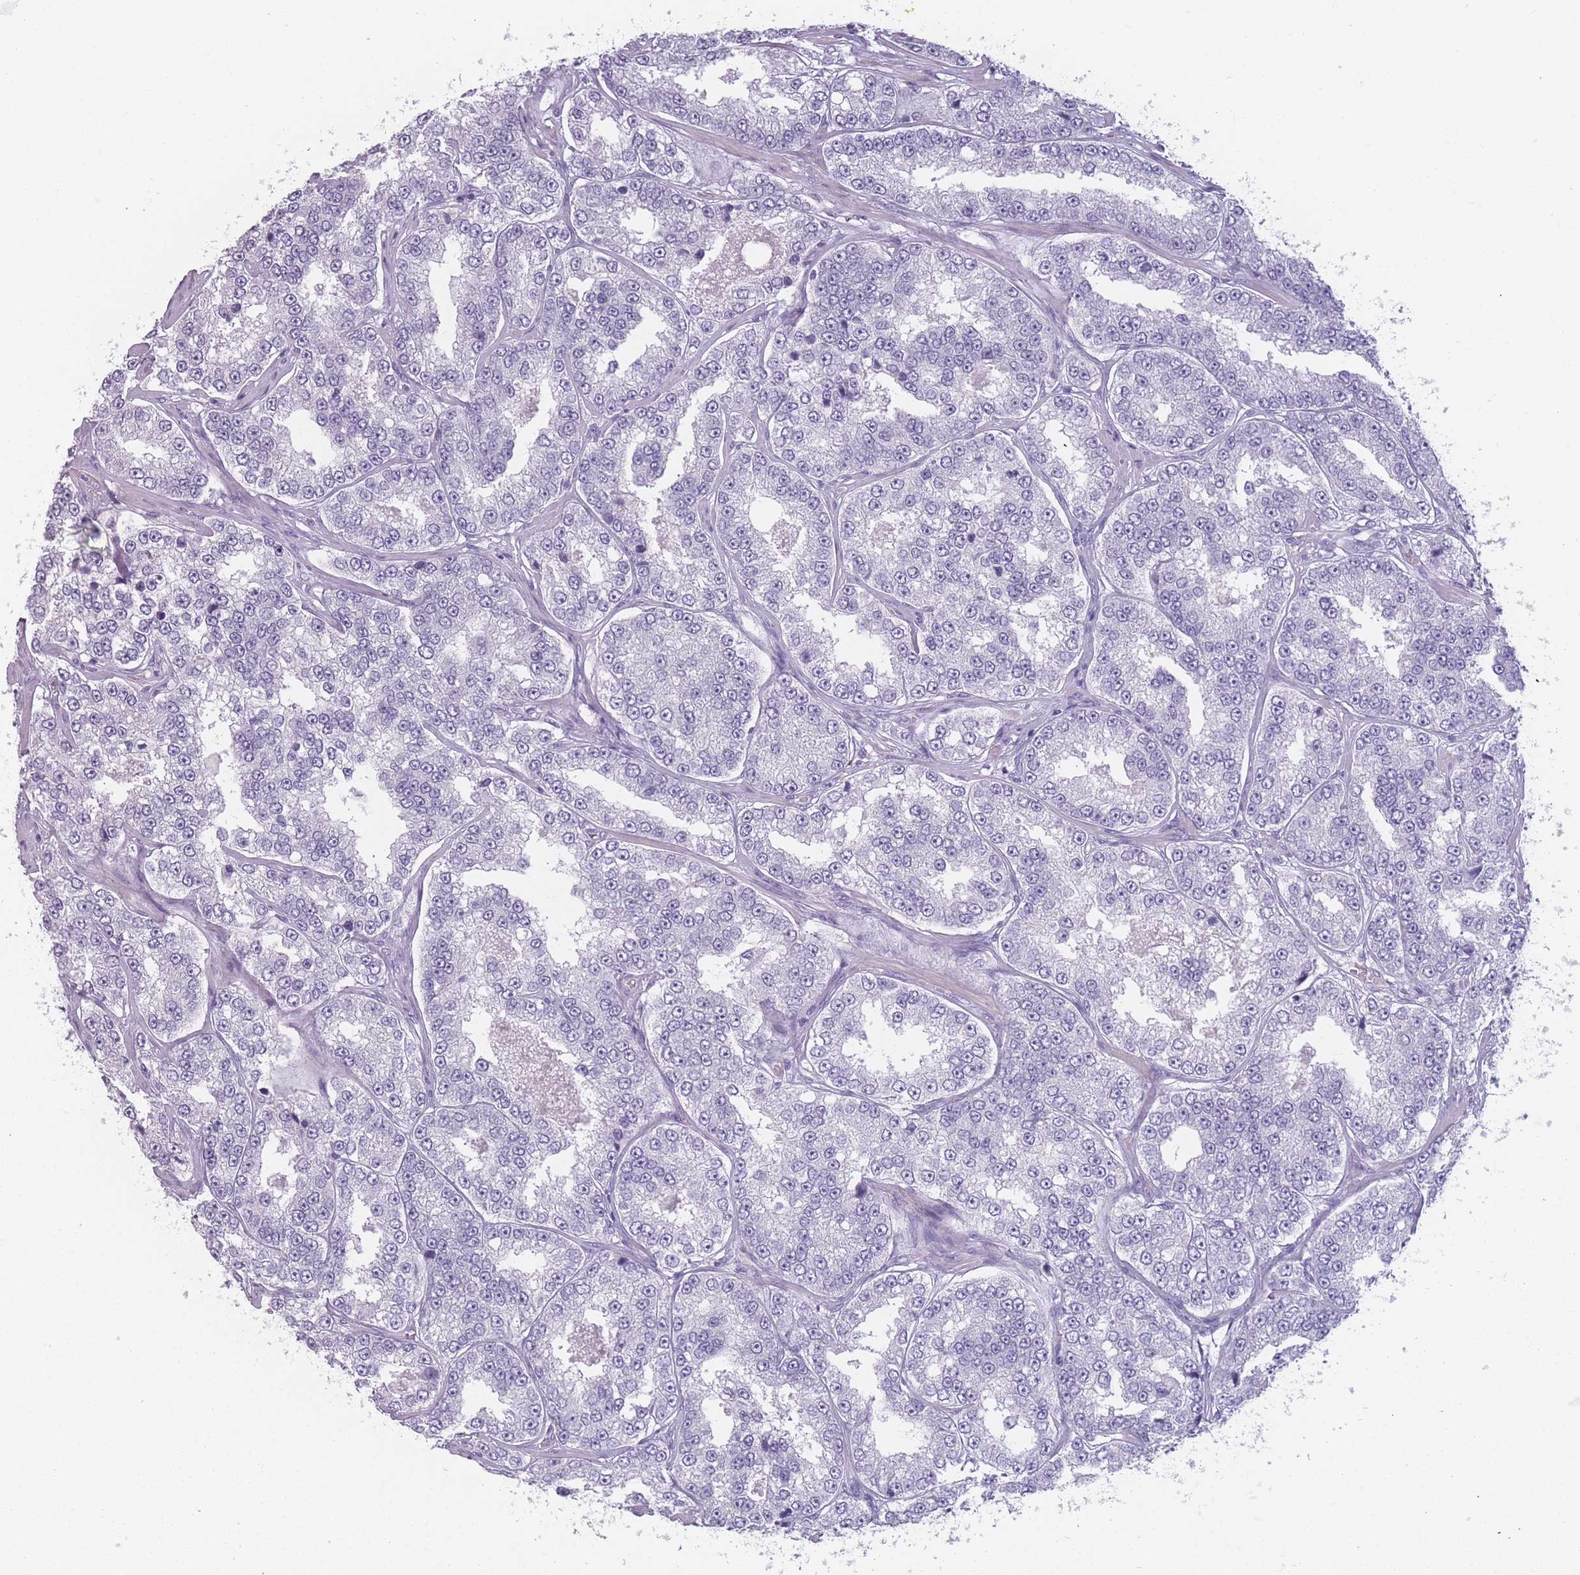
{"staining": {"intensity": "negative", "quantity": "none", "location": "none"}, "tissue": "prostate cancer", "cell_type": "Tumor cells", "image_type": "cancer", "snomed": [{"axis": "morphology", "description": "Normal tissue, NOS"}, {"axis": "morphology", "description": "Adenocarcinoma, High grade"}, {"axis": "topography", "description": "Prostate"}], "caption": "This histopathology image is of prostate high-grade adenocarcinoma stained with IHC to label a protein in brown with the nuclei are counter-stained blue. There is no expression in tumor cells.", "gene": "PPFIA3", "patient": {"sex": "male", "age": 83}}